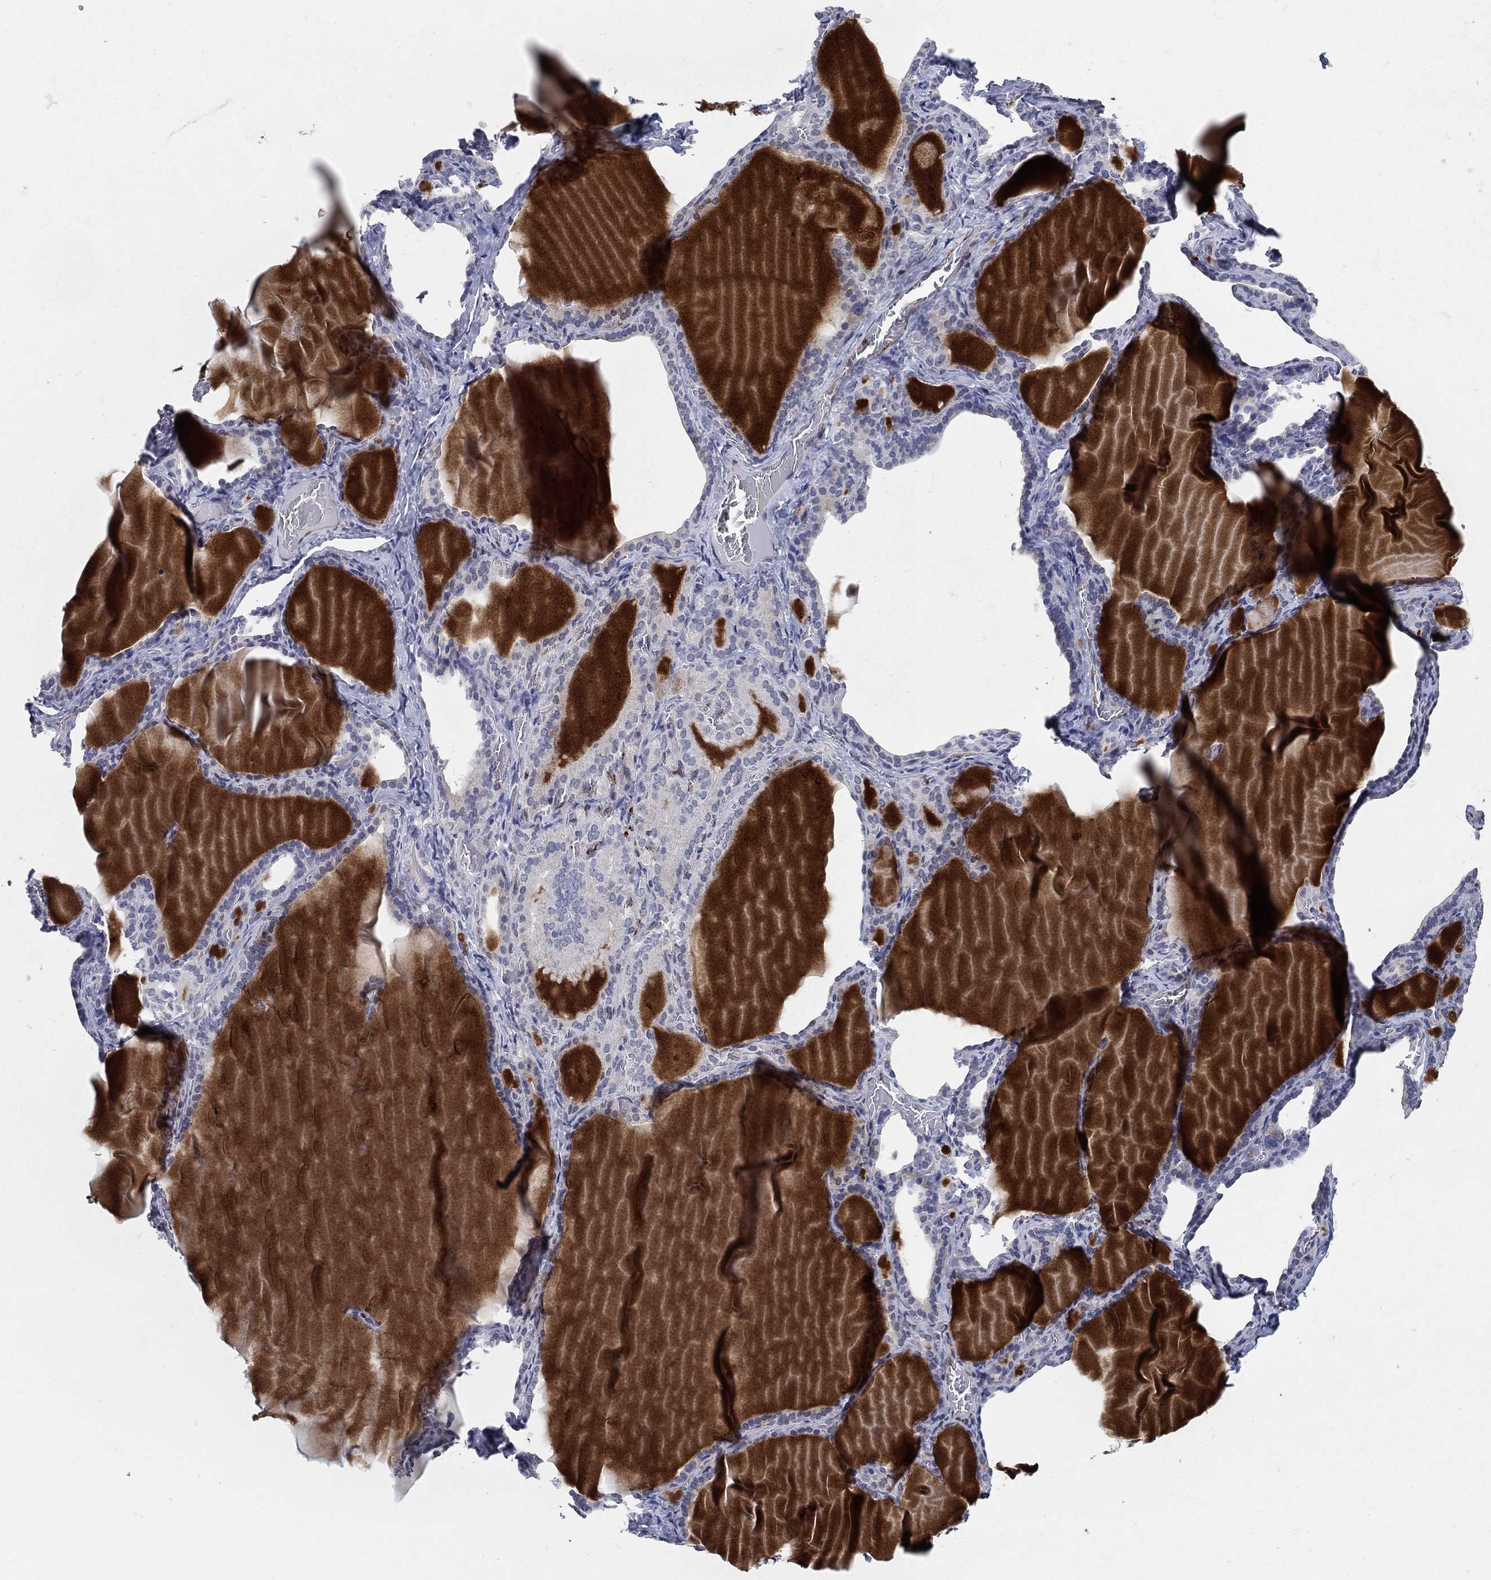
{"staining": {"intensity": "negative", "quantity": "none", "location": "none"}, "tissue": "thyroid gland", "cell_type": "Glandular cells", "image_type": "normal", "snomed": [{"axis": "morphology", "description": "Normal tissue, NOS"}, {"axis": "morphology", "description": "Hyperplasia, NOS"}, {"axis": "topography", "description": "Thyroid gland"}], "caption": "The image demonstrates no significant positivity in glandular cells of thyroid gland. The staining is performed using DAB (3,3'-diaminobenzidine) brown chromogen with nuclei counter-stained in using hematoxylin.", "gene": "TINAG", "patient": {"sex": "female", "age": 27}}